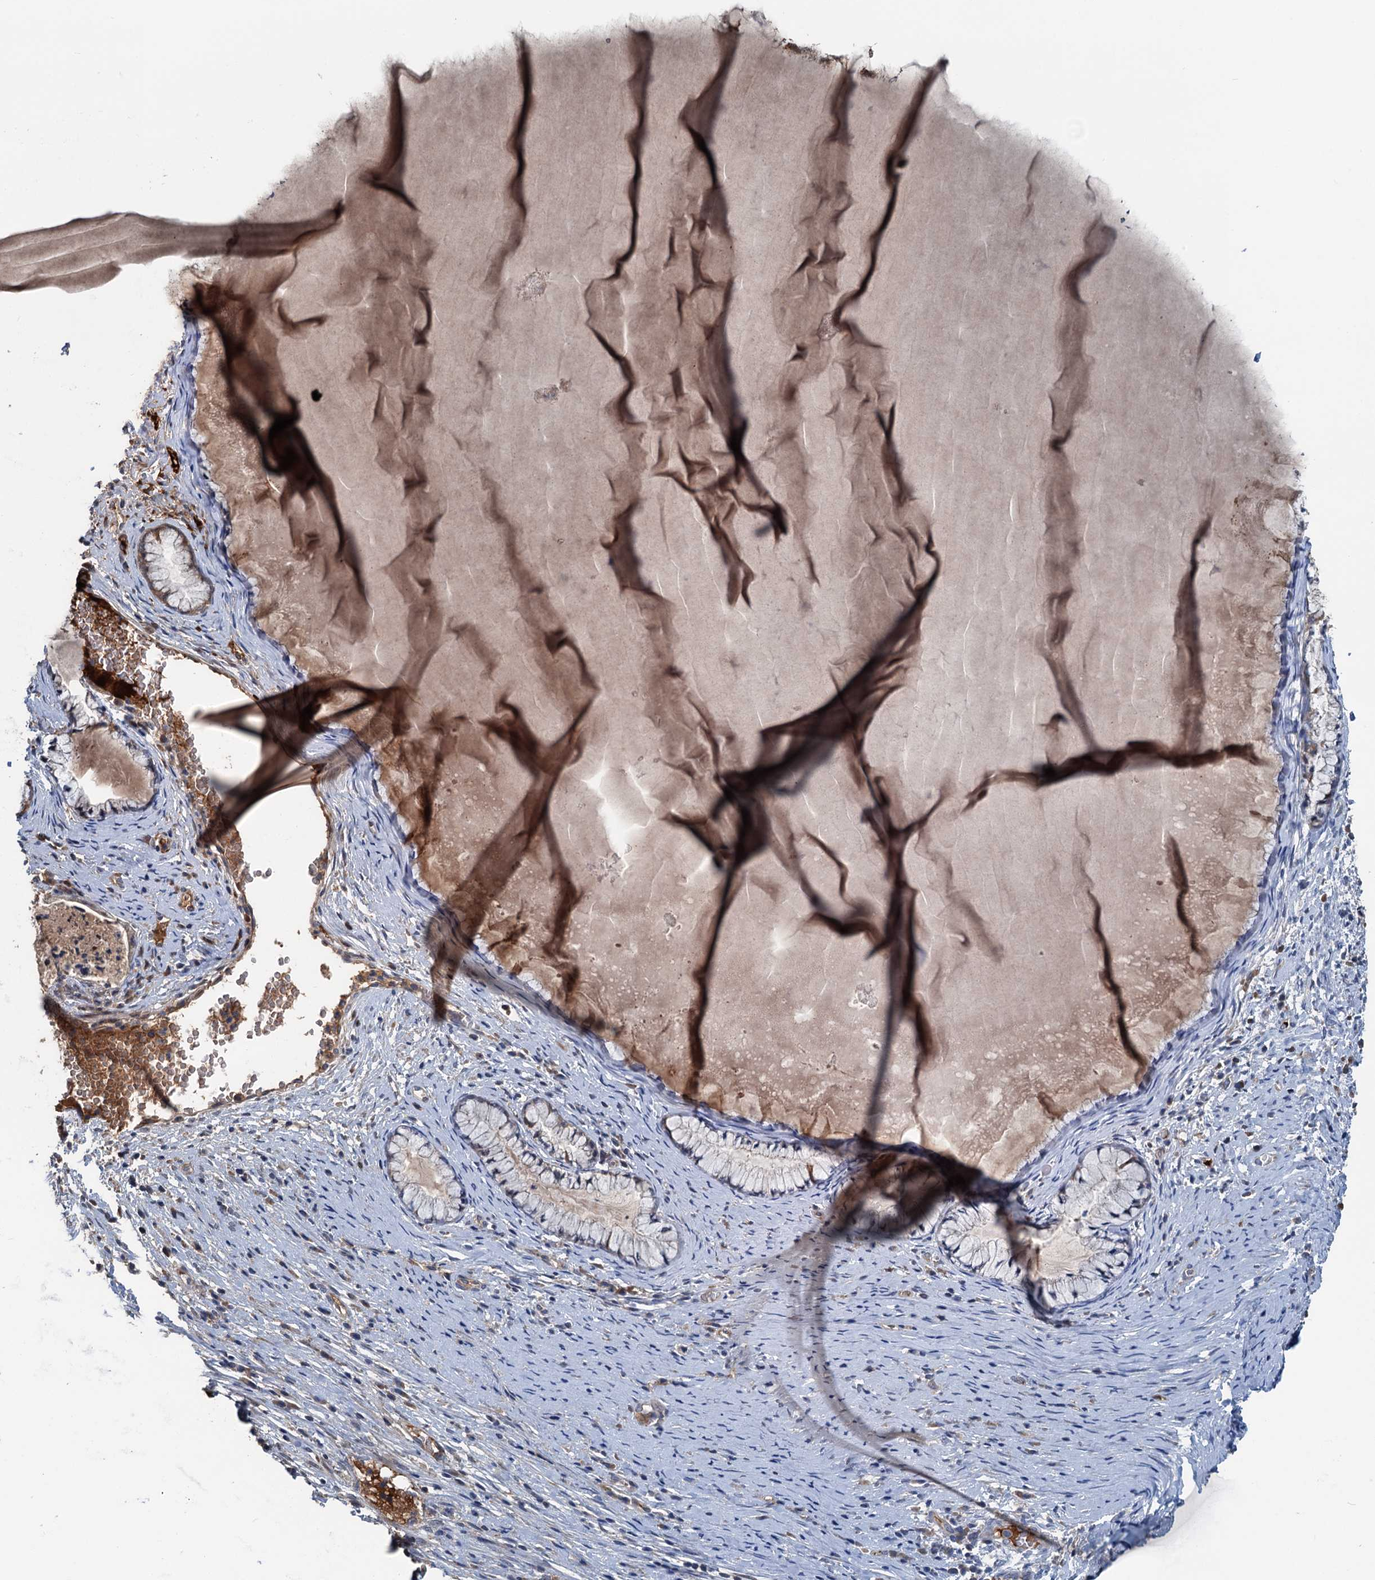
{"staining": {"intensity": "negative", "quantity": "none", "location": "none"}, "tissue": "cervix", "cell_type": "Glandular cells", "image_type": "normal", "snomed": [{"axis": "morphology", "description": "Normal tissue, NOS"}, {"axis": "topography", "description": "Cervix"}], "caption": "This photomicrograph is of normal cervix stained with immunohistochemistry (IHC) to label a protein in brown with the nuclei are counter-stained blue. There is no positivity in glandular cells.", "gene": "TEDC1", "patient": {"sex": "female", "age": 42}}